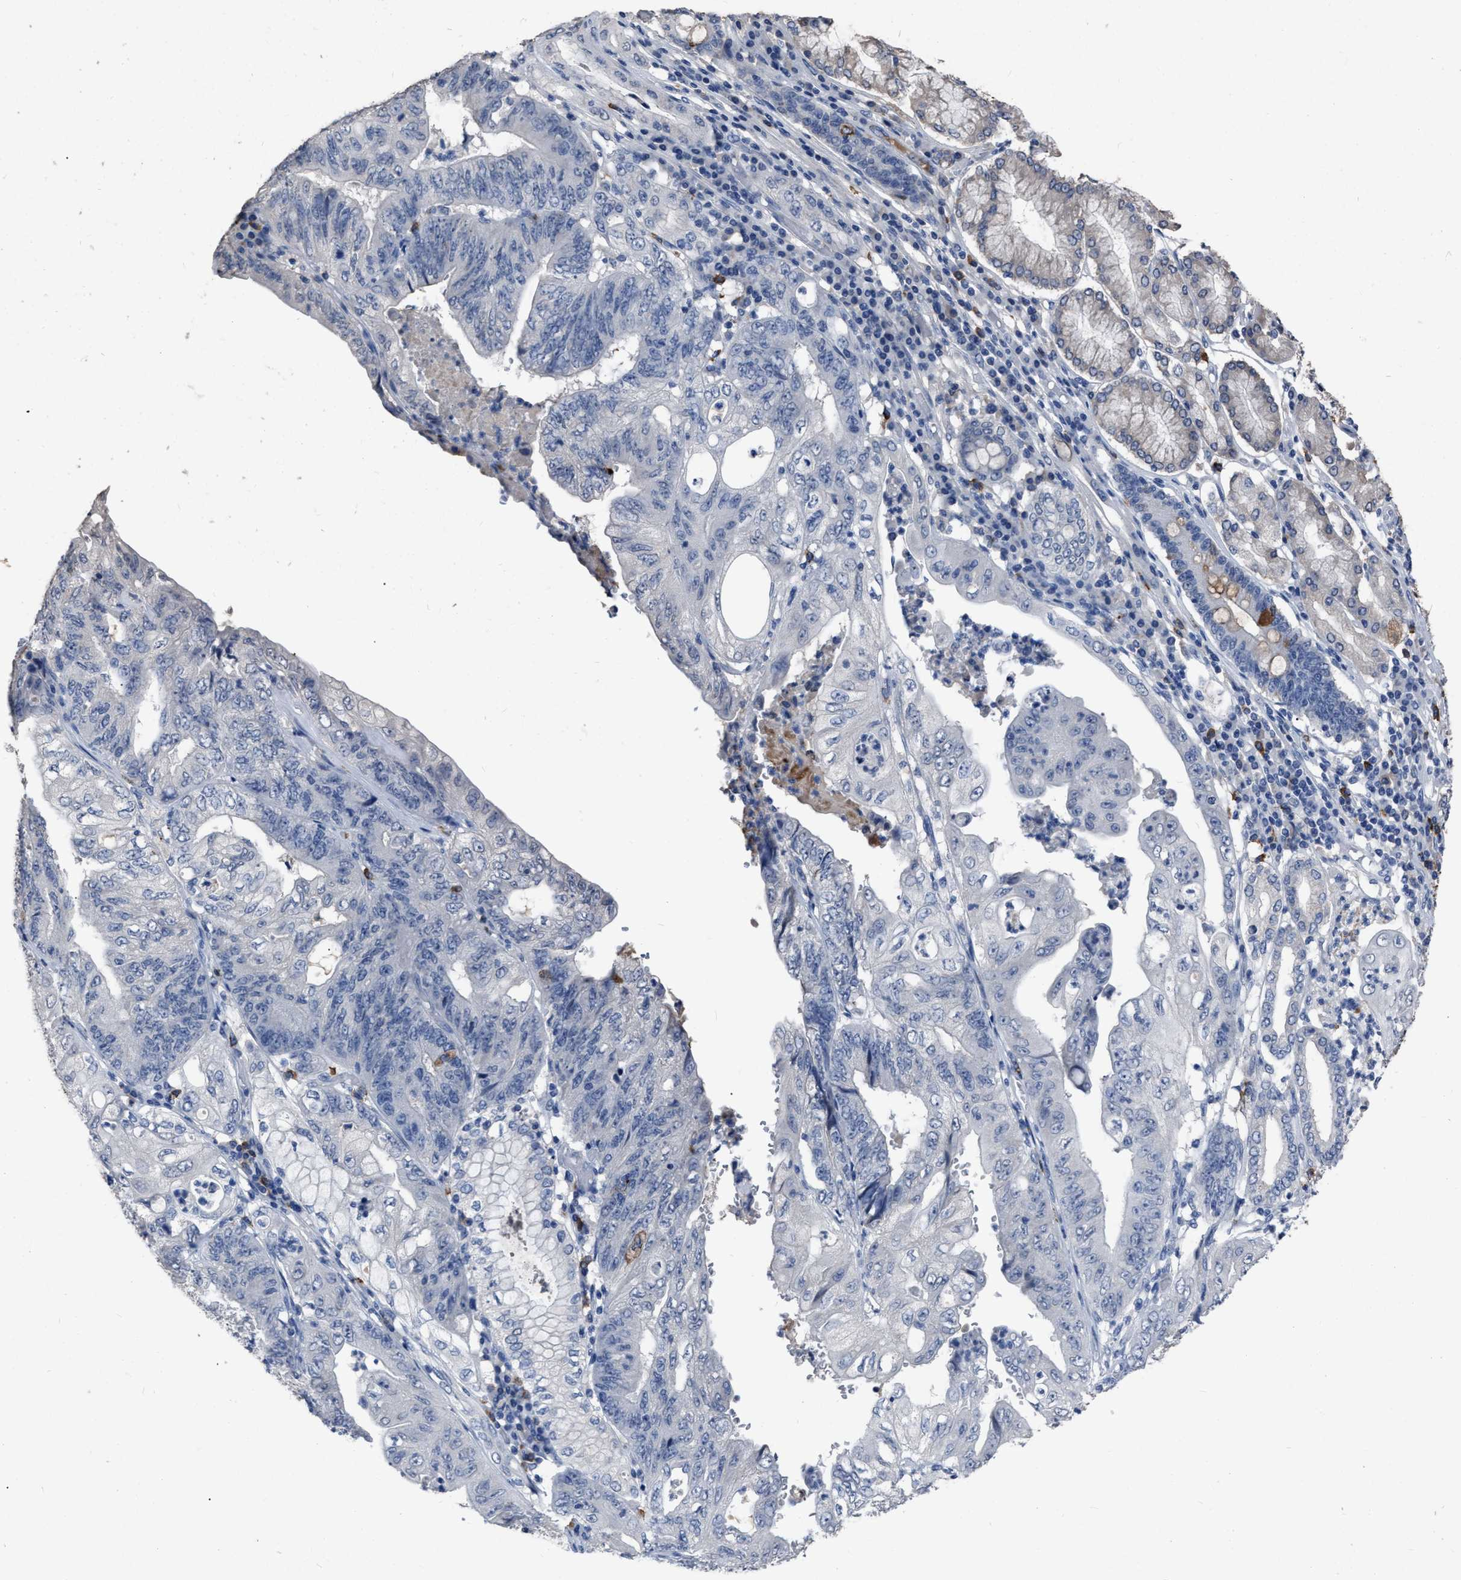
{"staining": {"intensity": "negative", "quantity": "none", "location": "none"}, "tissue": "stomach cancer", "cell_type": "Tumor cells", "image_type": "cancer", "snomed": [{"axis": "morphology", "description": "Adenocarcinoma, NOS"}, {"axis": "topography", "description": "Stomach"}], "caption": "DAB immunohistochemical staining of human stomach adenocarcinoma displays no significant positivity in tumor cells. (Brightfield microscopy of DAB IHC at high magnification).", "gene": "HABP2", "patient": {"sex": "female", "age": 73}}